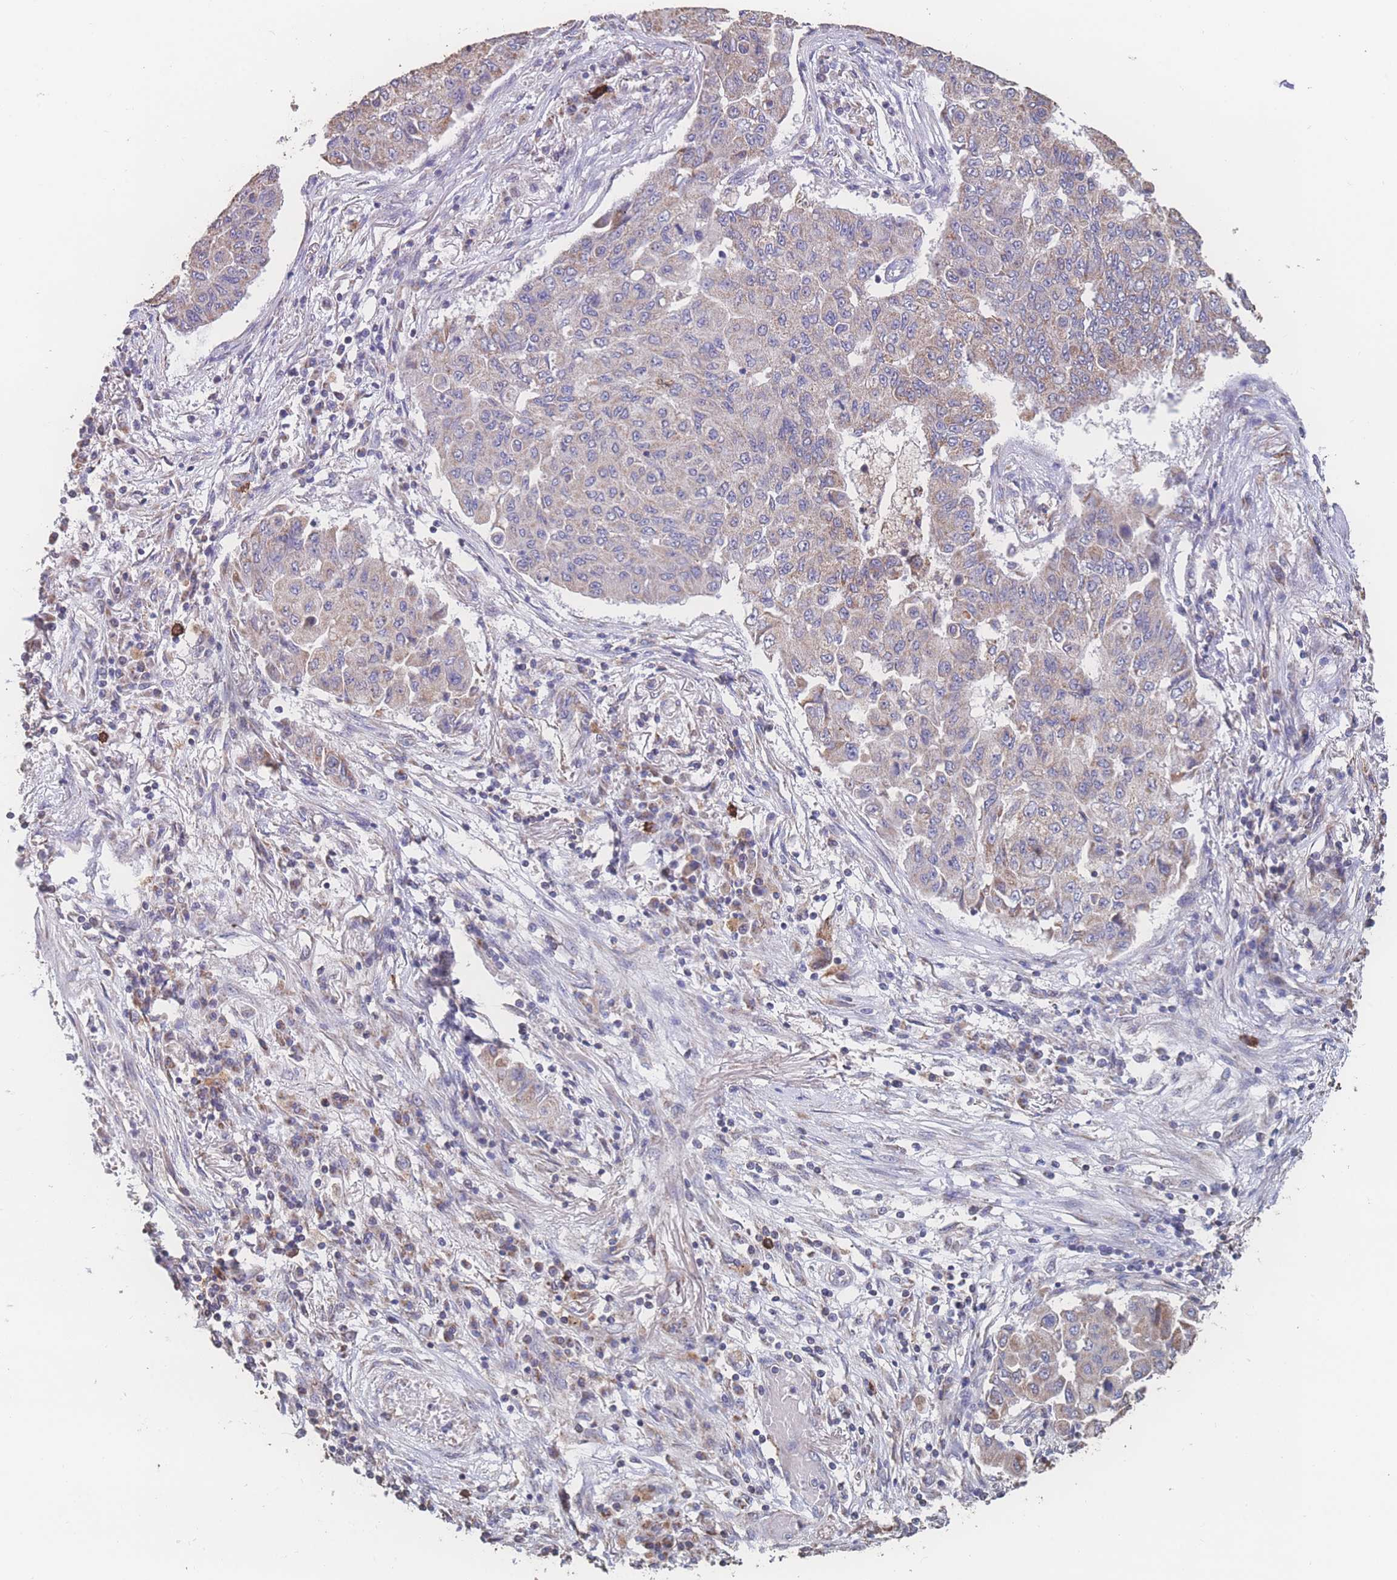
{"staining": {"intensity": "moderate", "quantity": "<25%", "location": "cytoplasmic/membranous"}, "tissue": "lung cancer", "cell_type": "Tumor cells", "image_type": "cancer", "snomed": [{"axis": "morphology", "description": "Squamous cell carcinoma, NOS"}, {"axis": "topography", "description": "Lung"}], "caption": "This is an image of immunohistochemistry staining of squamous cell carcinoma (lung), which shows moderate expression in the cytoplasmic/membranous of tumor cells.", "gene": "SGSM3", "patient": {"sex": "male", "age": 74}}